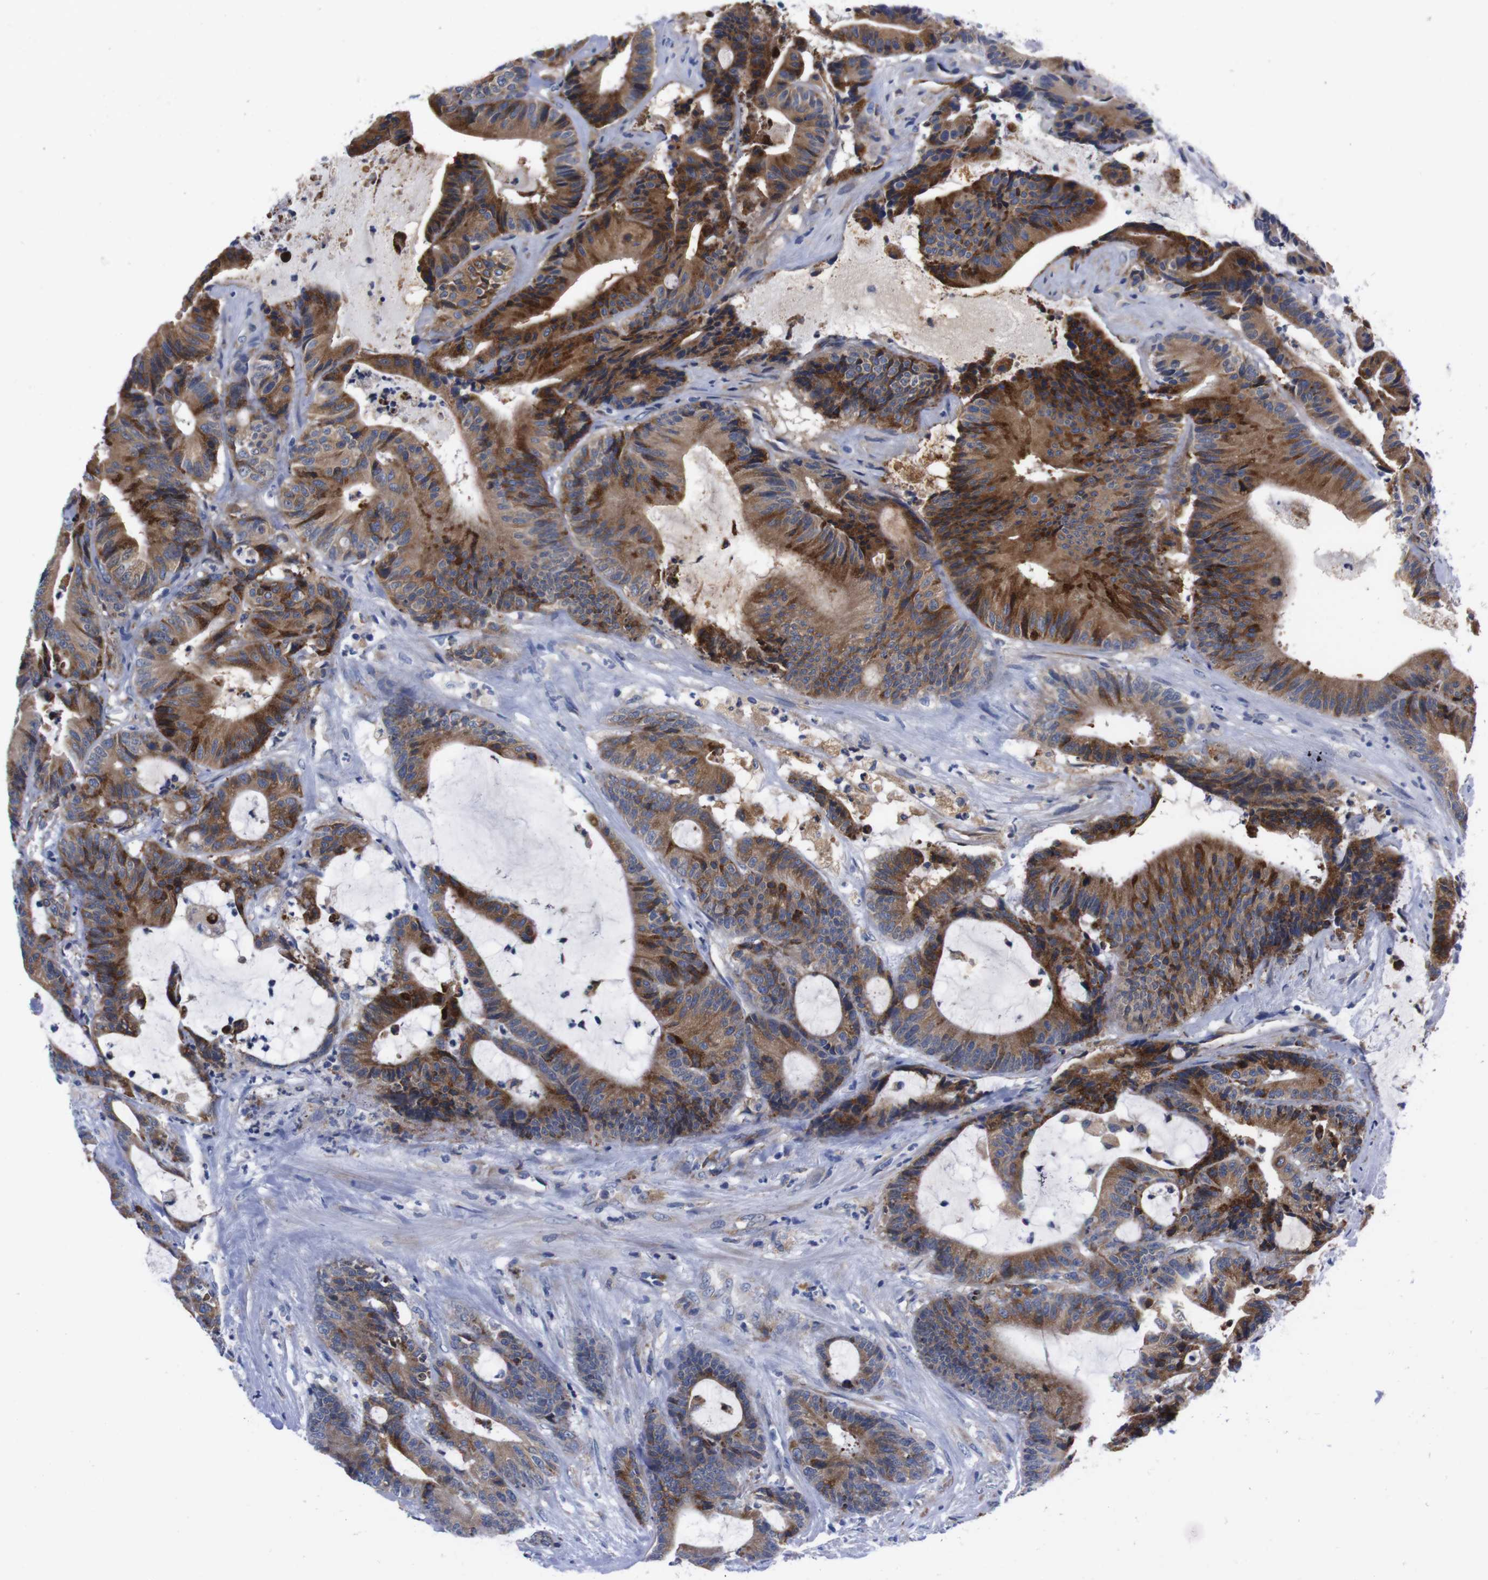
{"staining": {"intensity": "moderate", "quantity": ">75%", "location": "cytoplasmic/membranous"}, "tissue": "colorectal cancer", "cell_type": "Tumor cells", "image_type": "cancer", "snomed": [{"axis": "morphology", "description": "Adenocarcinoma, NOS"}, {"axis": "topography", "description": "Colon"}], "caption": "Protein analysis of adenocarcinoma (colorectal) tissue demonstrates moderate cytoplasmic/membranous expression in approximately >75% of tumor cells. (DAB IHC with brightfield microscopy, high magnification).", "gene": "NEBL", "patient": {"sex": "female", "age": 84}}